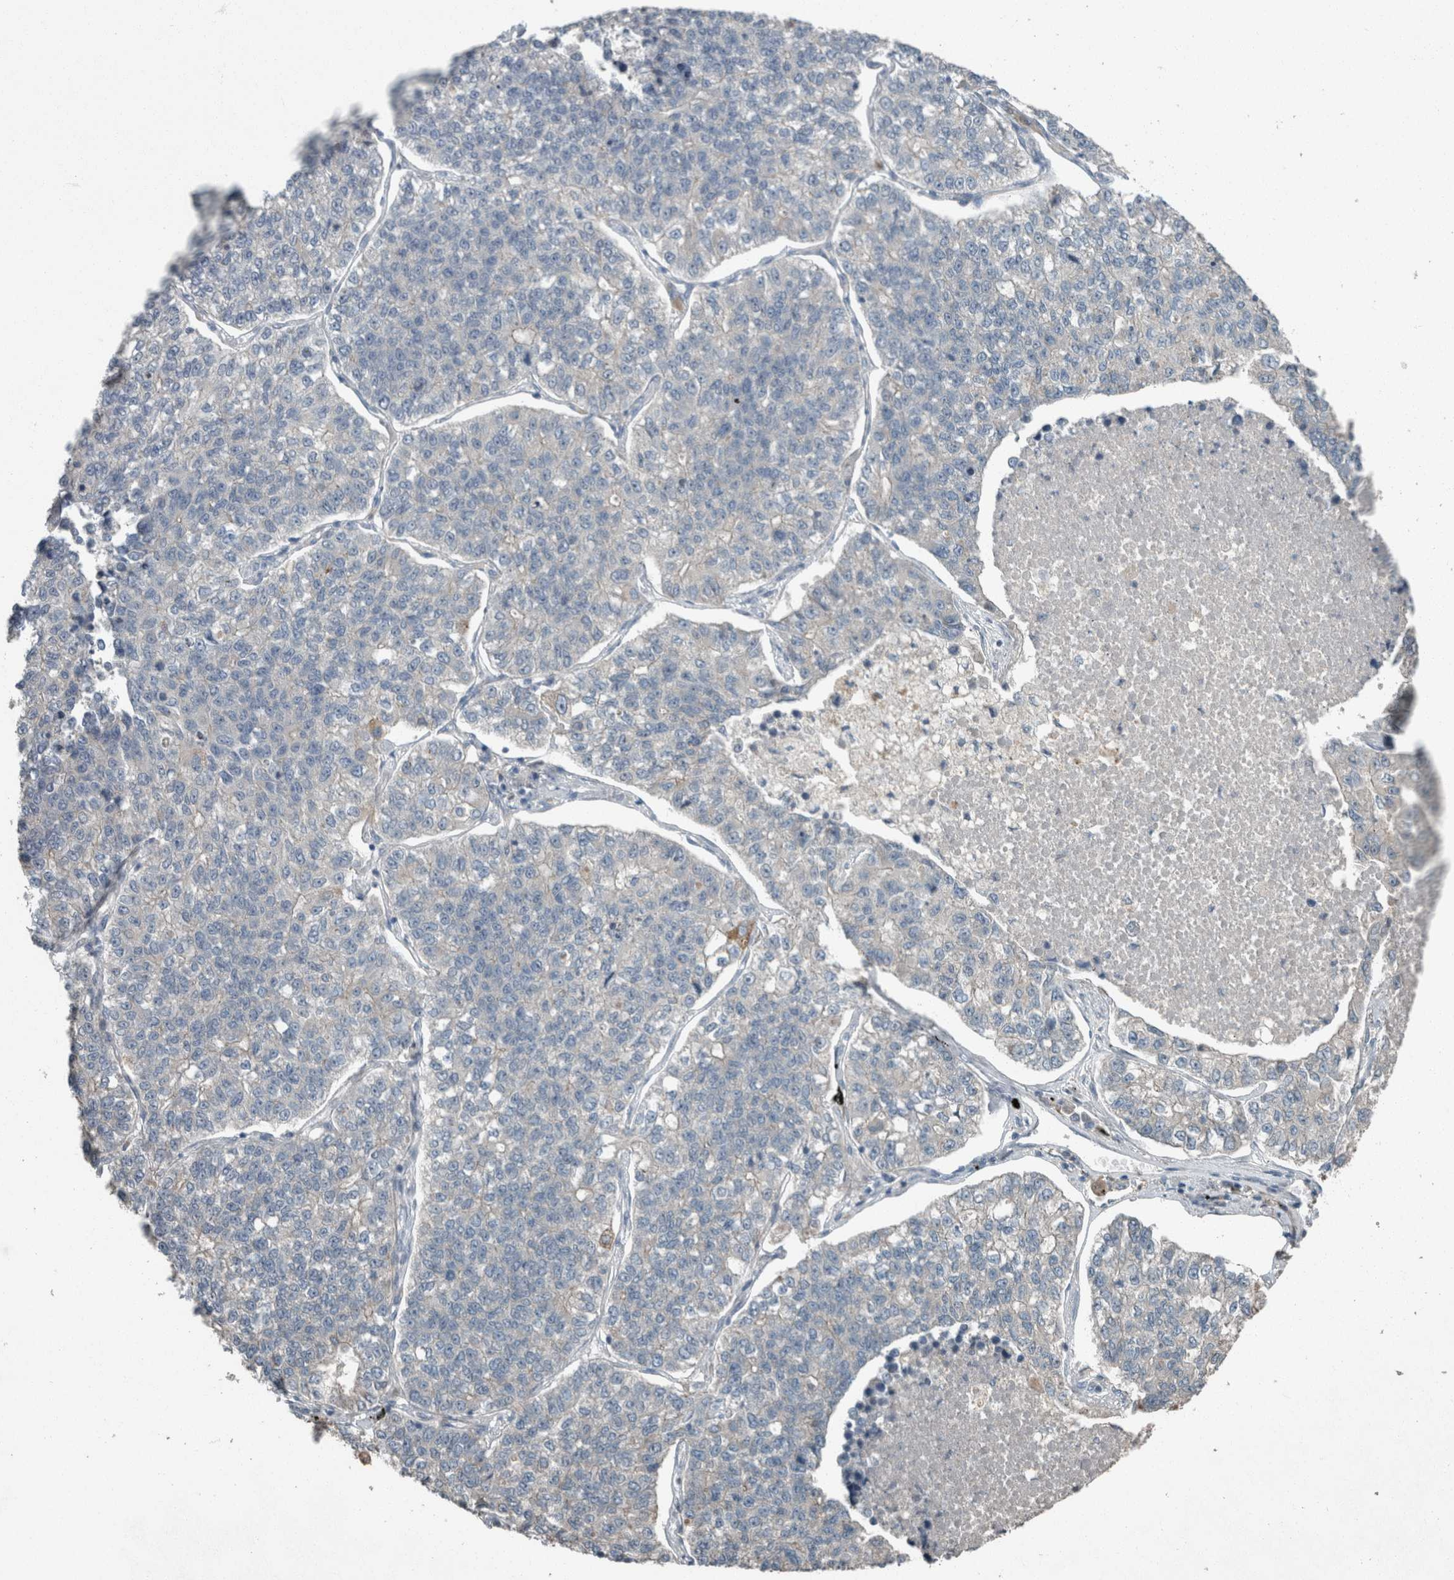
{"staining": {"intensity": "negative", "quantity": "none", "location": "none"}, "tissue": "lung cancer", "cell_type": "Tumor cells", "image_type": "cancer", "snomed": [{"axis": "morphology", "description": "Adenocarcinoma, NOS"}, {"axis": "topography", "description": "Lung"}], "caption": "Immunohistochemistry histopathology image of human adenocarcinoma (lung) stained for a protein (brown), which demonstrates no staining in tumor cells. (Stains: DAB (3,3'-diaminobenzidine) immunohistochemistry with hematoxylin counter stain, Microscopy: brightfield microscopy at high magnification).", "gene": "KNTC1", "patient": {"sex": "male", "age": 49}}